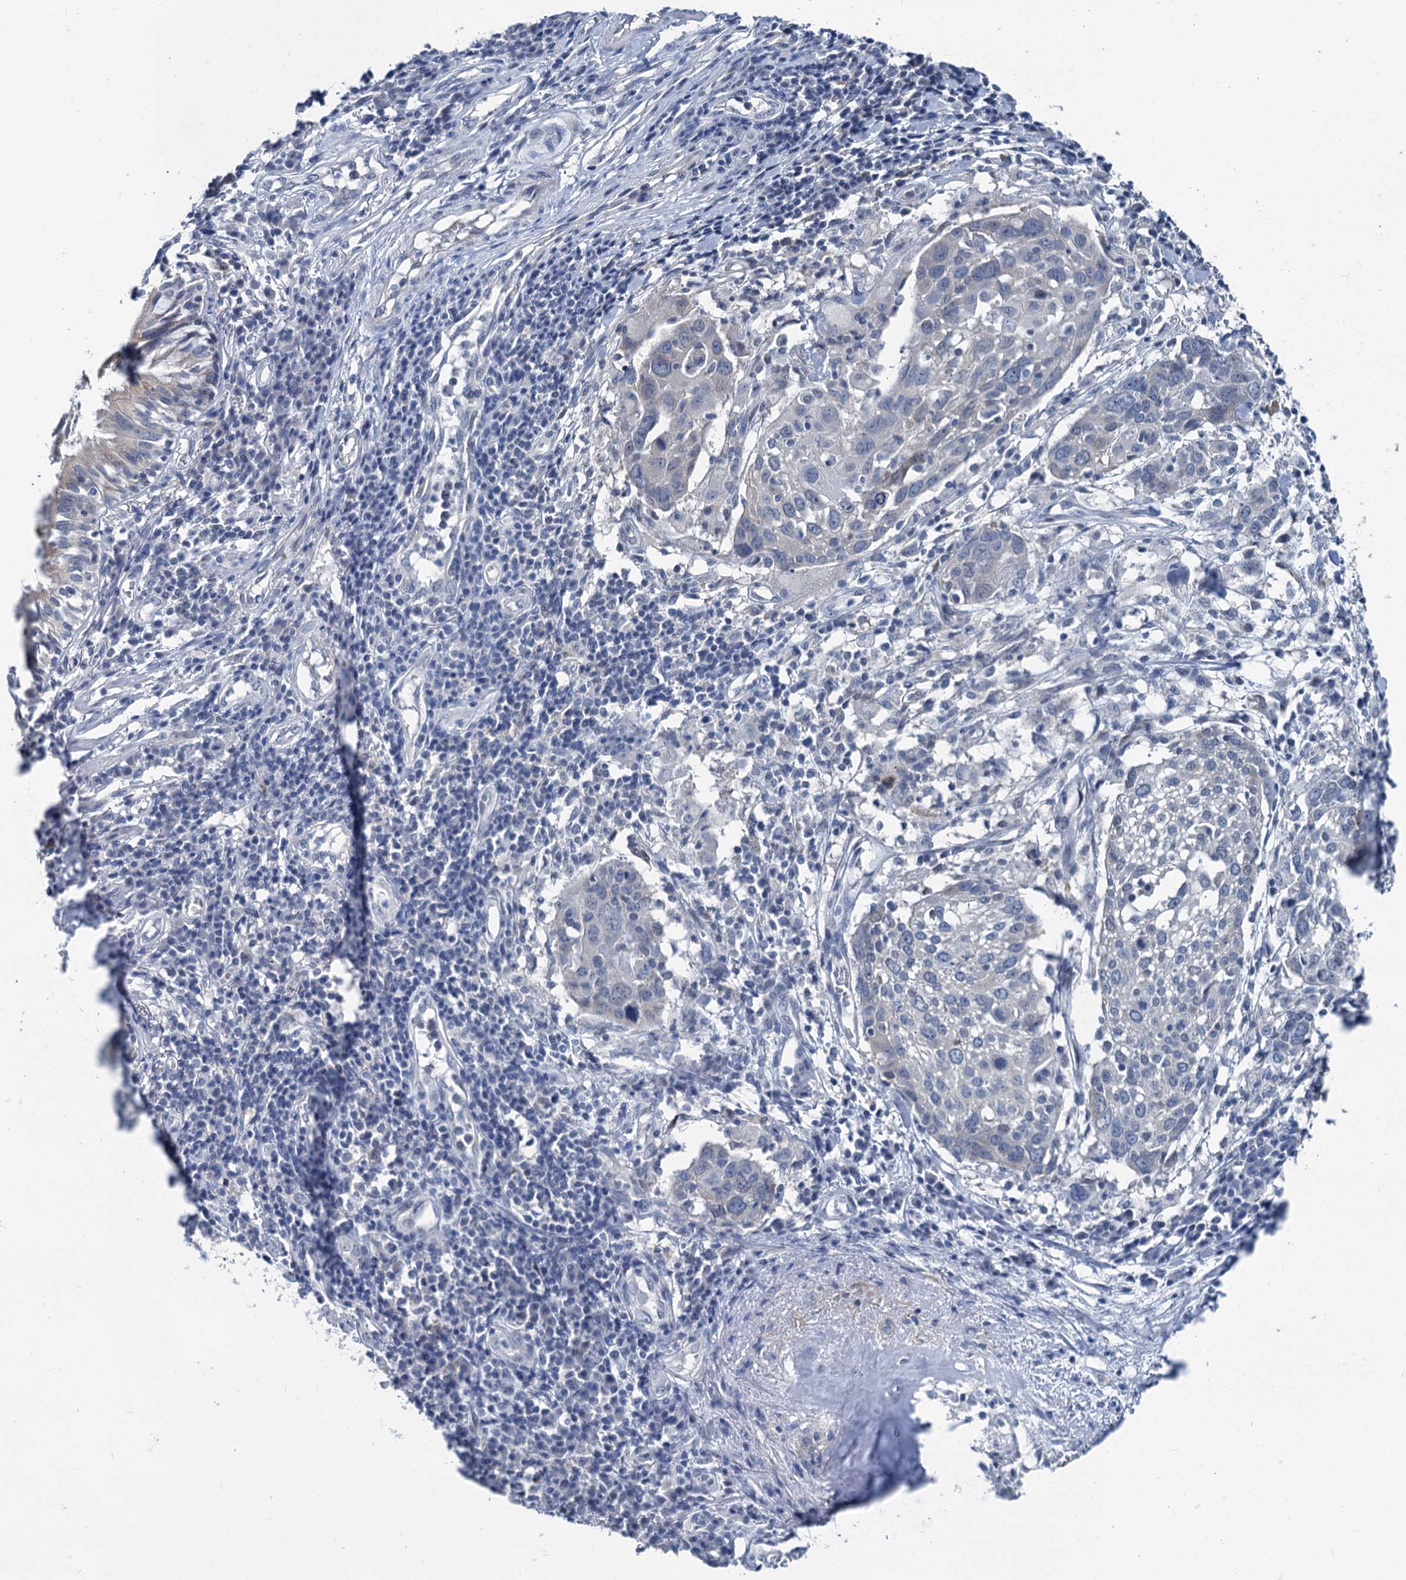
{"staining": {"intensity": "negative", "quantity": "none", "location": "none"}, "tissue": "lung cancer", "cell_type": "Tumor cells", "image_type": "cancer", "snomed": [{"axis": "morphology", "description": "Squamous cell carcinoma, NOS"}, {"axis": "topography", "description": "Lung"}], "caption": "IHC of human lung cancer (squamous cell carcinoma) reveals no positivity in tumor cells. (Brightfield microscopy of DAB (3,3'-diaminobenzidine) immunohistochemistry (IHC) at high magnification).", "gene": "MIOX", "patient": {"sex": "male", "age": 65}}